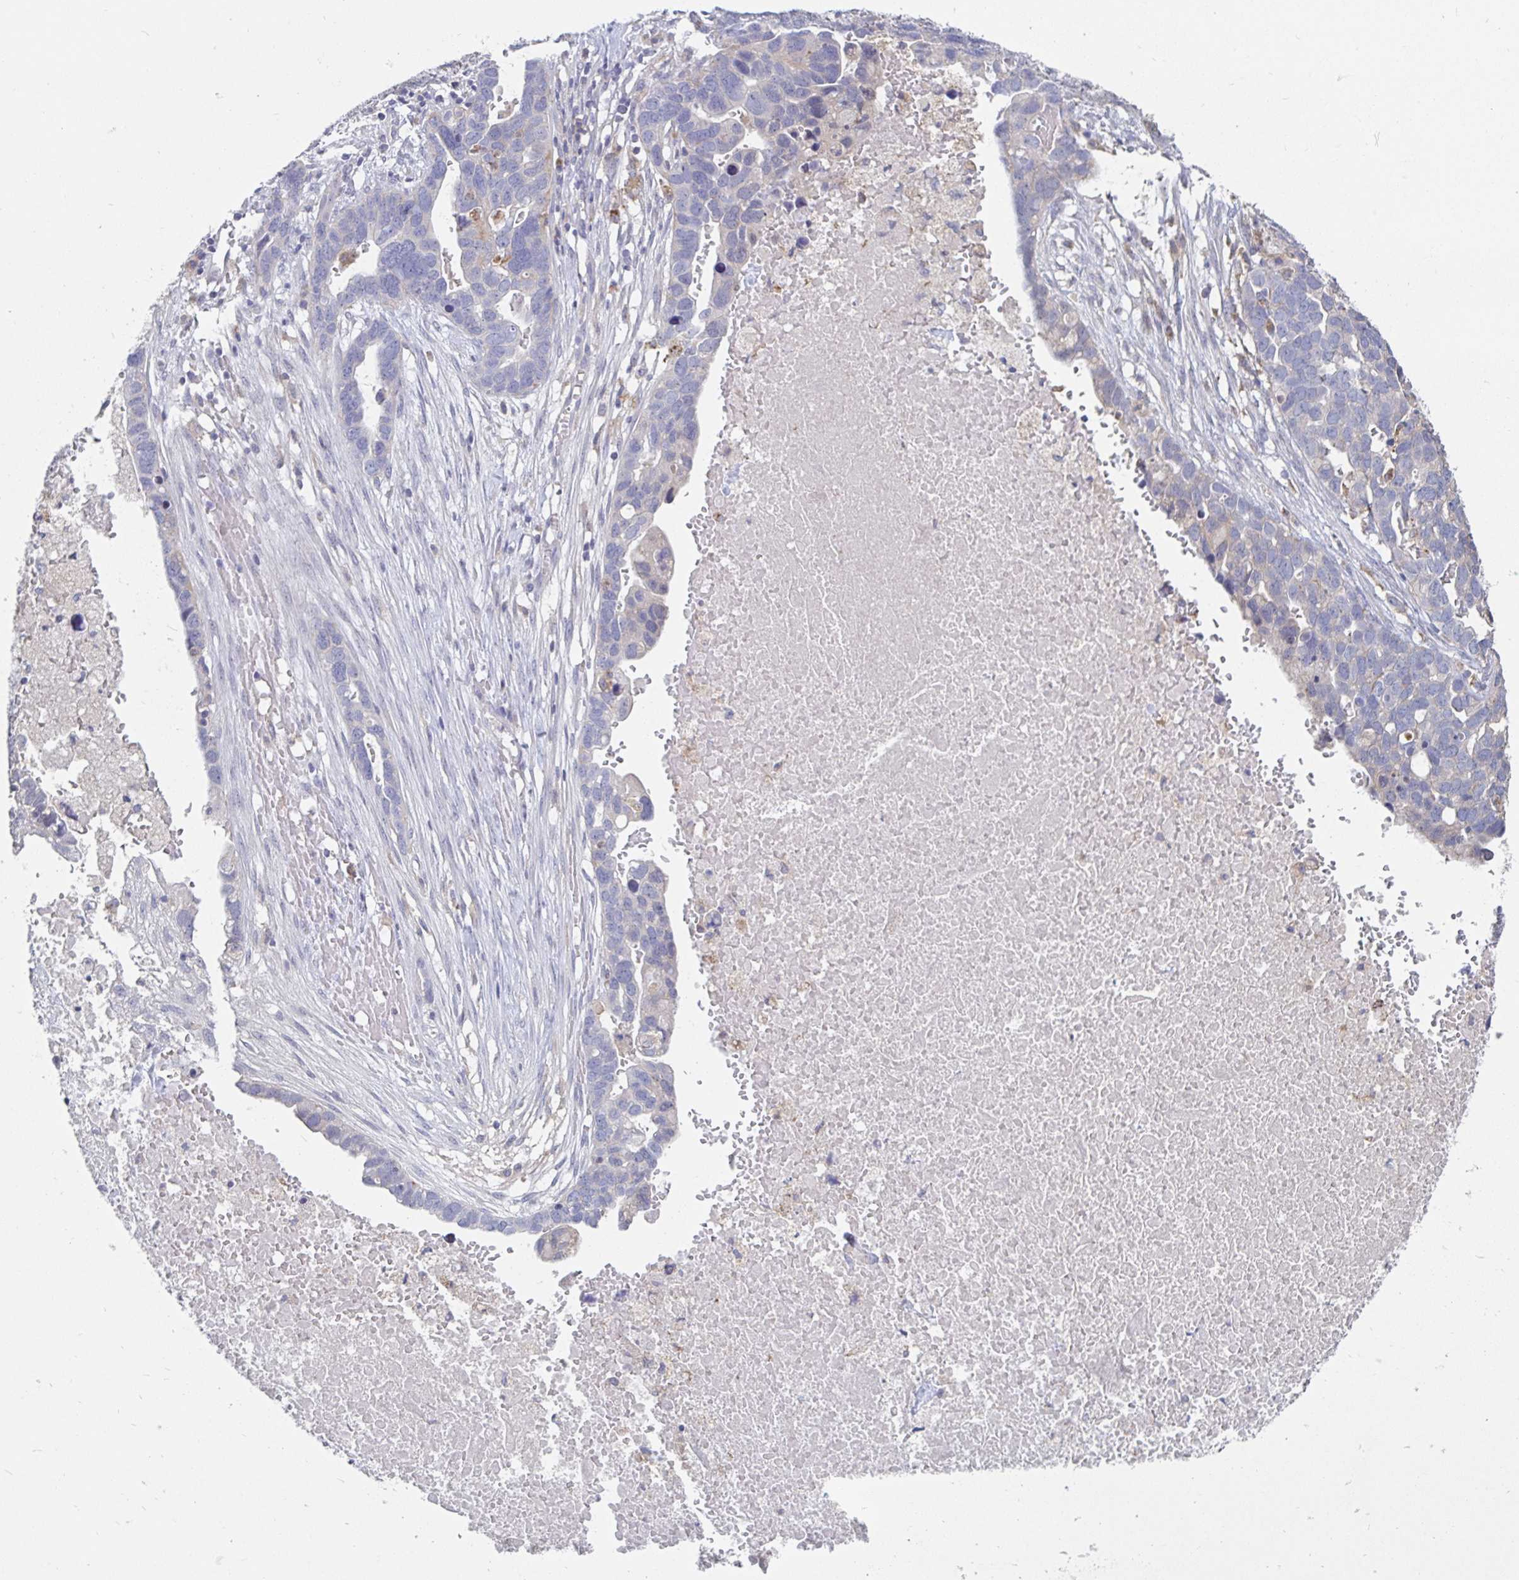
{"staining": {"intensity": "negative", "quantity": "none", "location": "none"}, "tissue": "ovarian cancer", "cell_type": "Tumor cells", "image_type": "cancer", "snomed": [{"axis": "morphology", "description": "Cystadenocarcinoma, serous, NOS"}, {"axis": "topography", "description": "Ovary"}], "caption": "This is an immunohistochemistry photomicrograph of serous cystadenocarcinoma (ovarian). There is no positivity in tumor cells.", "gene": "SPPL3", "patient": {"sex": "female", "age": 54}}